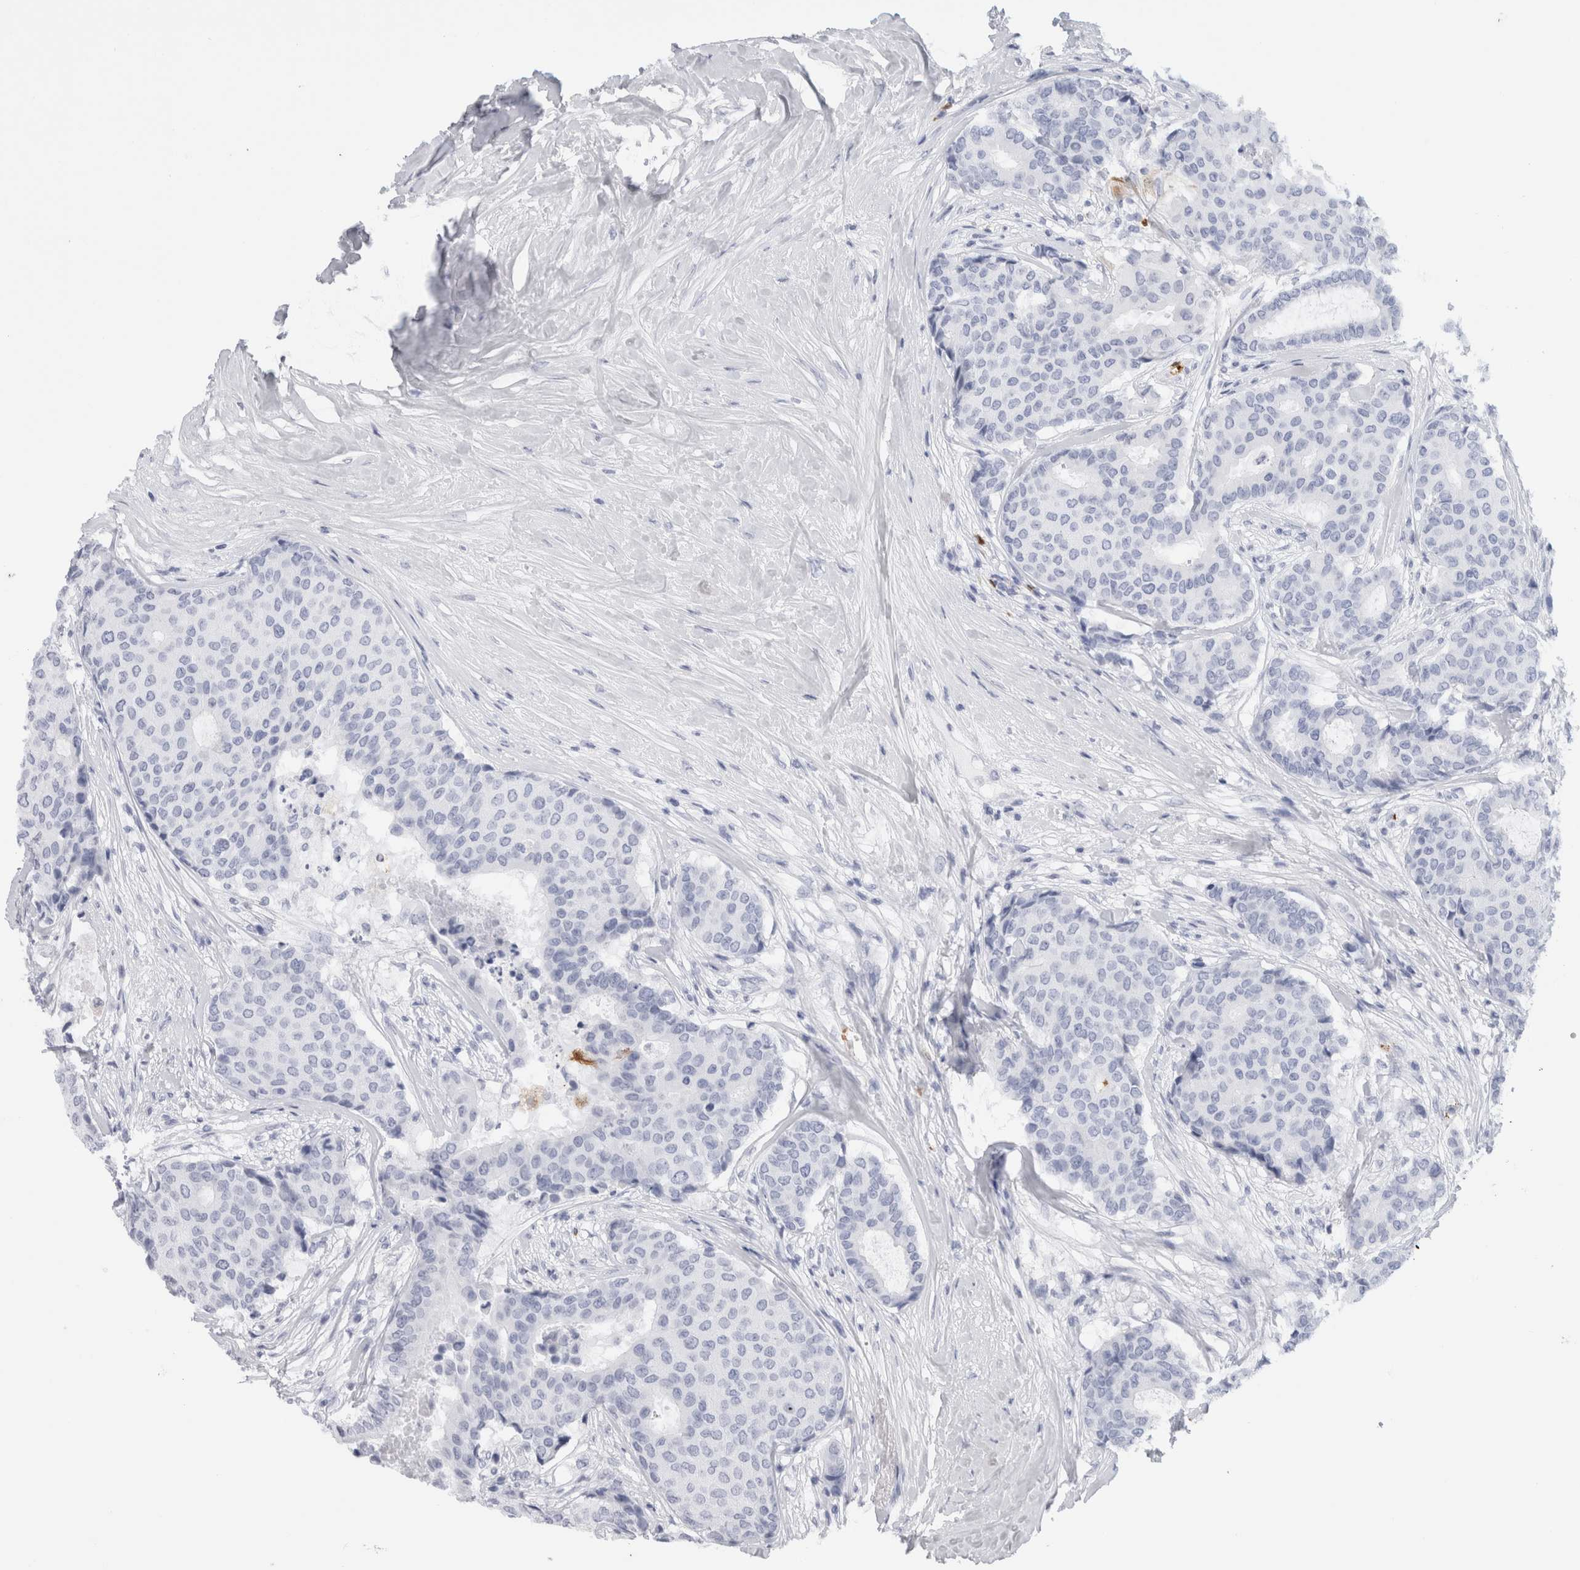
{"staining": {"intensity": "negative", "quantity": "none", "location": "none"}, "tissue": "breast cancer", "cell_type": "Tumor cells", "image_type": "cancer", "snomed": [{"axis": "morphology", "description": "Duct carcinoma"}, {"axis": "topography", "description": "Breast"}], "caption": "Tumor cells are negative for protein expression in human breast cancer (intraductal carcinoma).", "gene": "S100A8", "patient": {"sex": "female", "age": 75}}